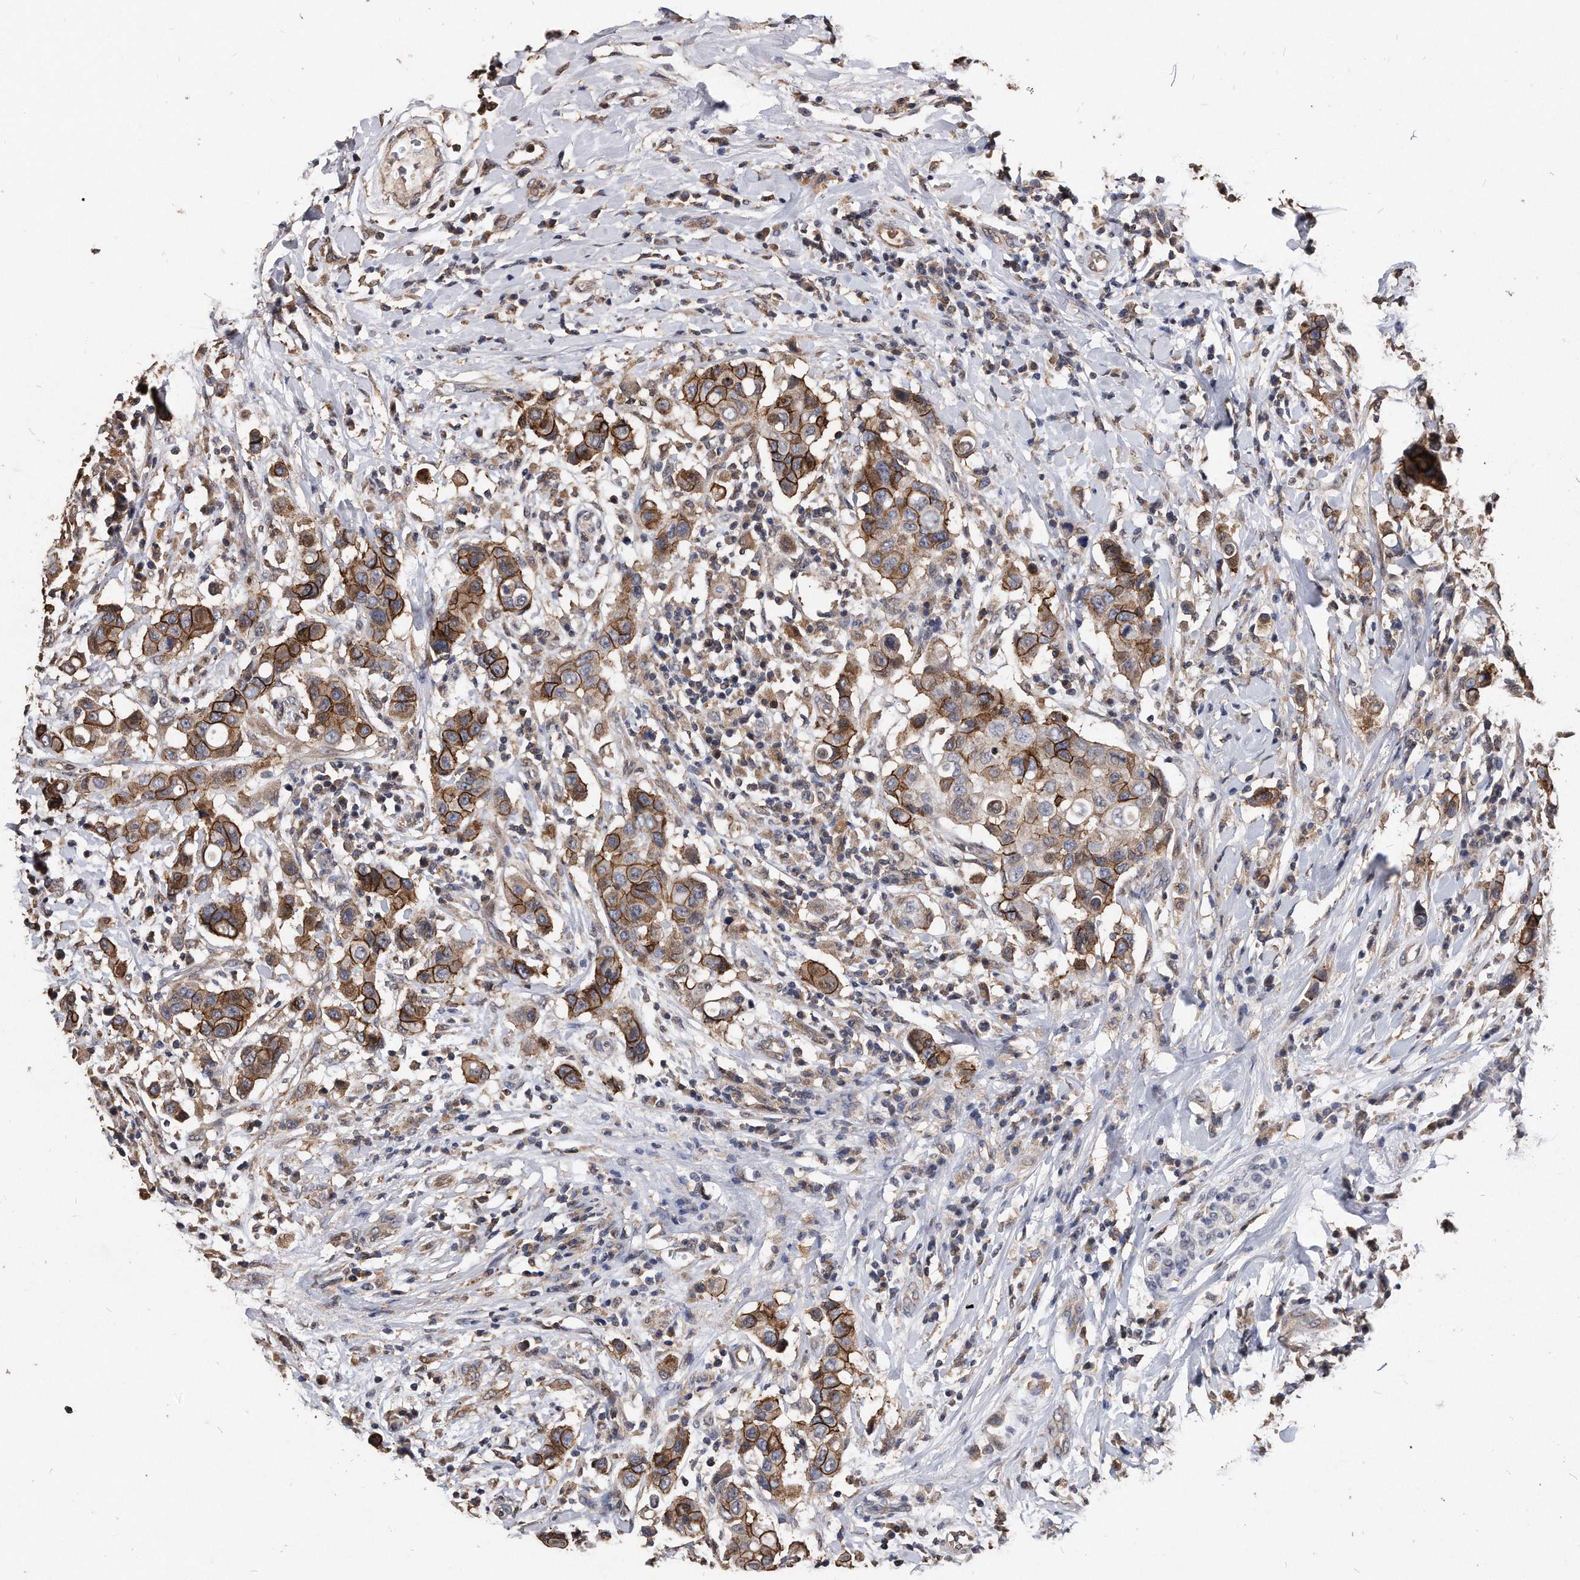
{"staining": {"intensity": "strong", "quantity": "25%-75%", "location": "cytoplasmic/membranous"}, "tissue": "breast cancer", "cell_type": "Tumor cells", "image_type": "cancer", "snomed": [{"axis": "morphology", "description": "Duct carcinoma"}, {"axis": "topography", "description": "Breast"}], "caption": "Human breast invasive ductal carcinoma stained with a brown dye exhibits strong cytoplasmic/membranous positive staining in approximately 25%-75% of tumor cells.", "gene": "IL20RA", "patient": {"sex": "female", "age": 27}}